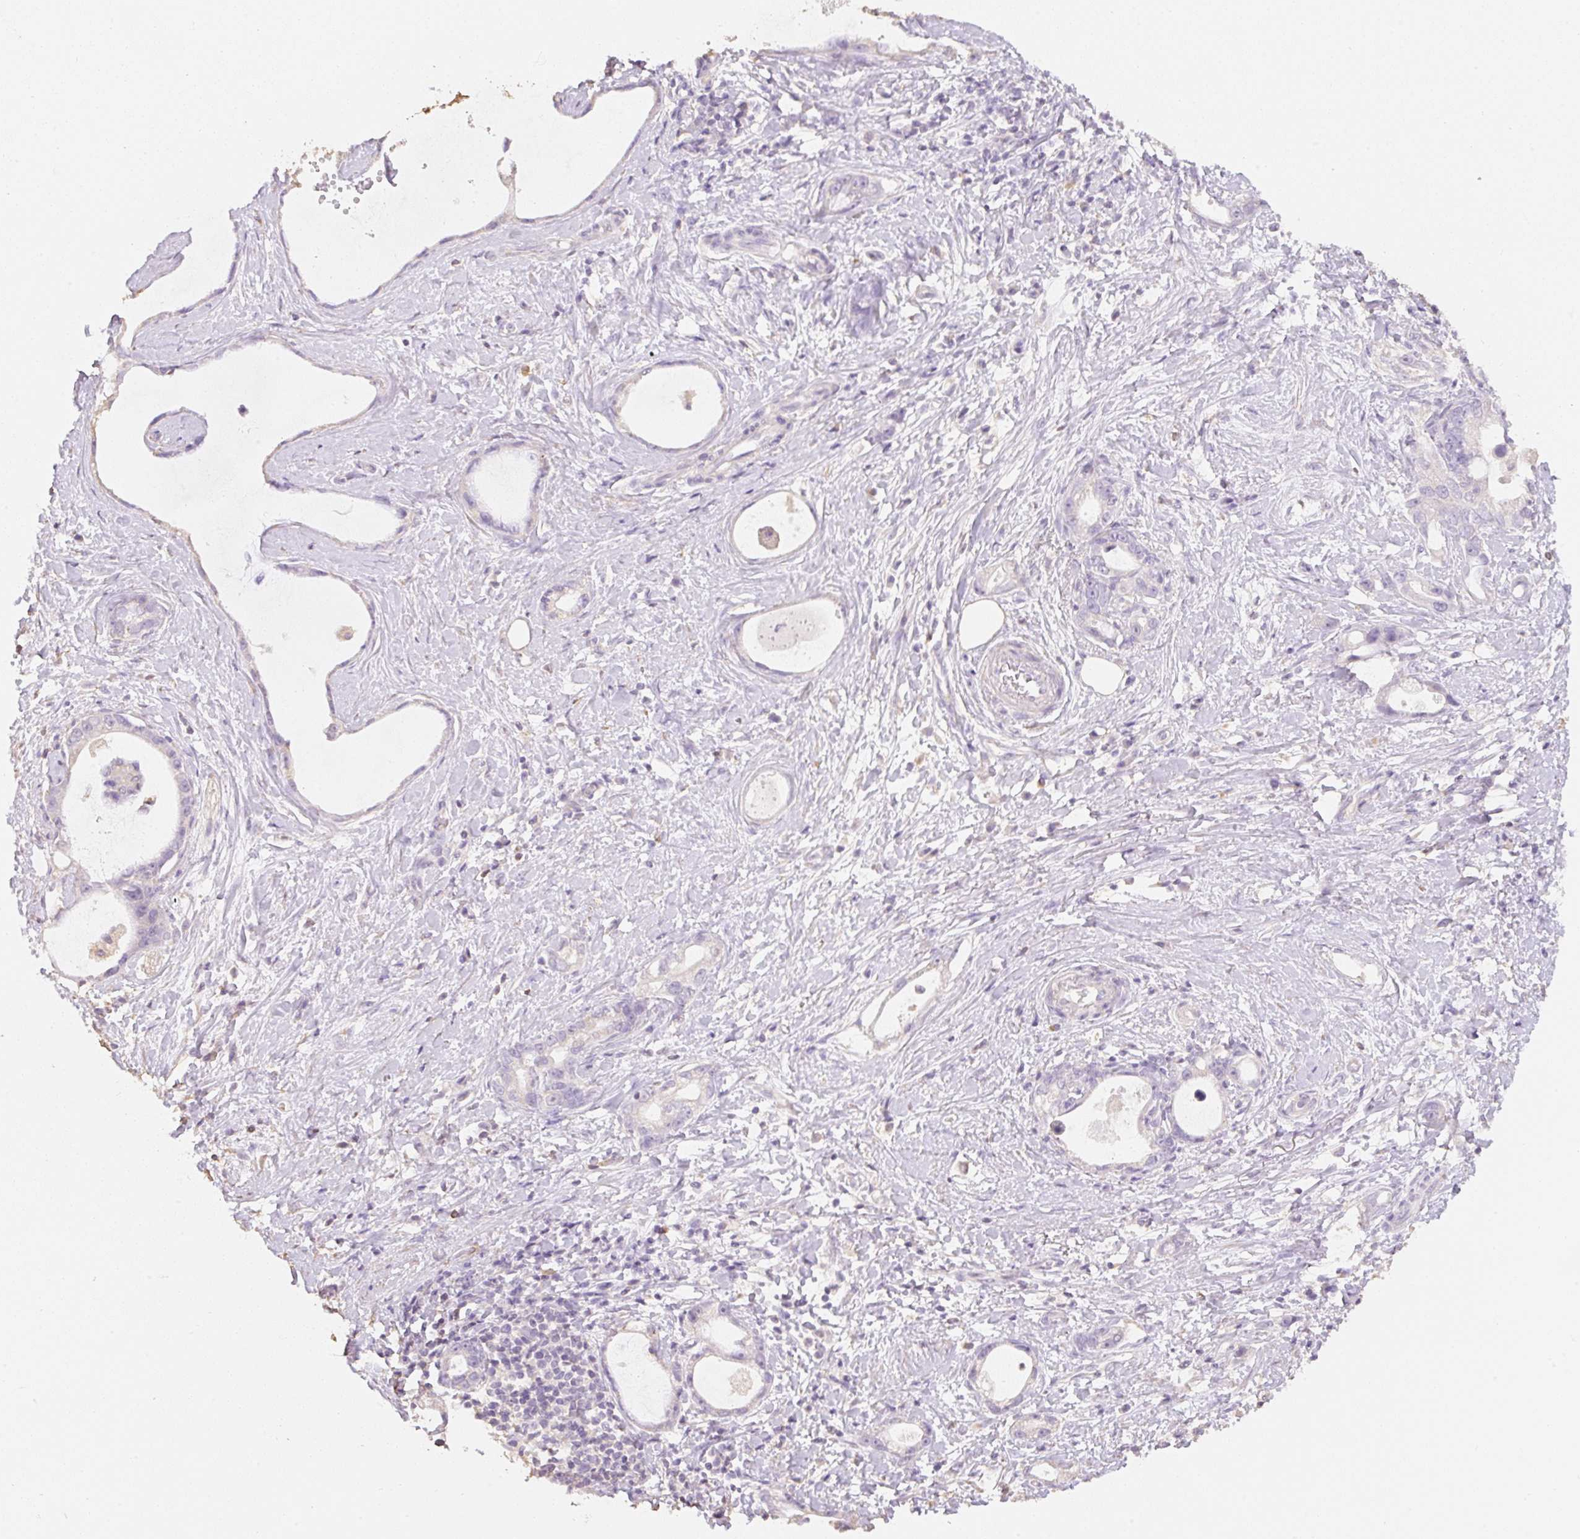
{"staining": {"intensity": "negative", "quantity": "none", "location": "none"}, "tissue": "stomach cancer", "cell_type": "Tumor cells", "image_type": "cancer", "snomed": [{"axis": "morphology", "description": "Adenocarcinoma, NOS"}, {"axis": "topography", "description": "Stomach"}], "caption": "Stomach cancer was stained to show a protein in brown. There is no significant staining in tumor cells.", "gene": "MBOAT7", "patient": {"sex": "male", "age": 55}}